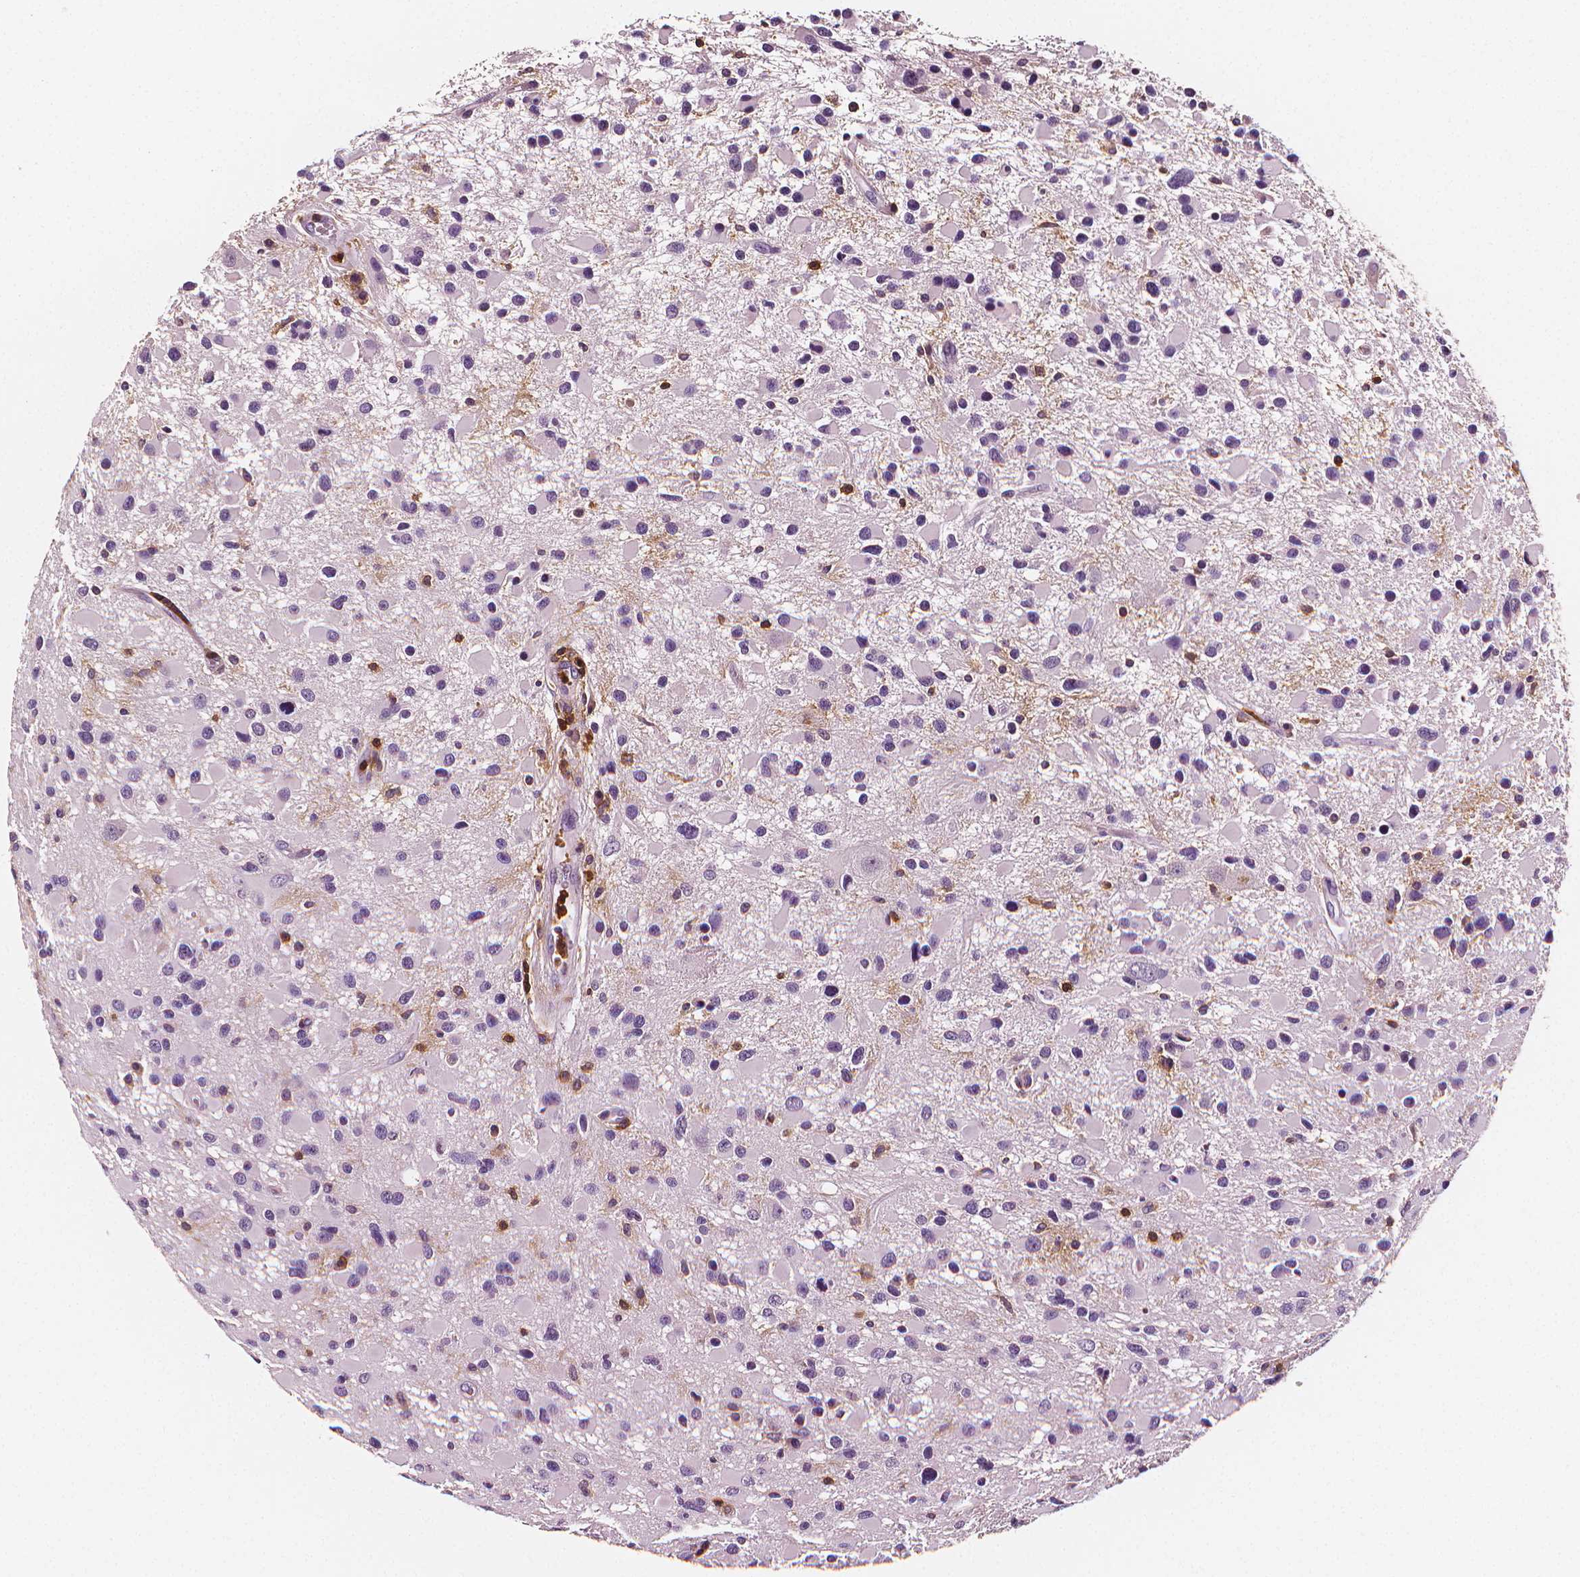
{"staining": {"intensity": "negative", "quantity": "none", "location": "none"}, "tissue": "glioma", "cell_type": "Tumor cells", "image_type": "cancer", "snomed": [{"axis": "morphology", "description": "Glioma, malignant, Low grade"}, {"axis": "topography", "description": "Brain"}], "caption": "DAB (3,3'-diaminobenzidine) immunohistochemical staining of human malignant glioma (low-grade) shows no significant staining in tumor cells.", "gene": "PTPRC", "patient": {"sex": "female", "age": 32}}